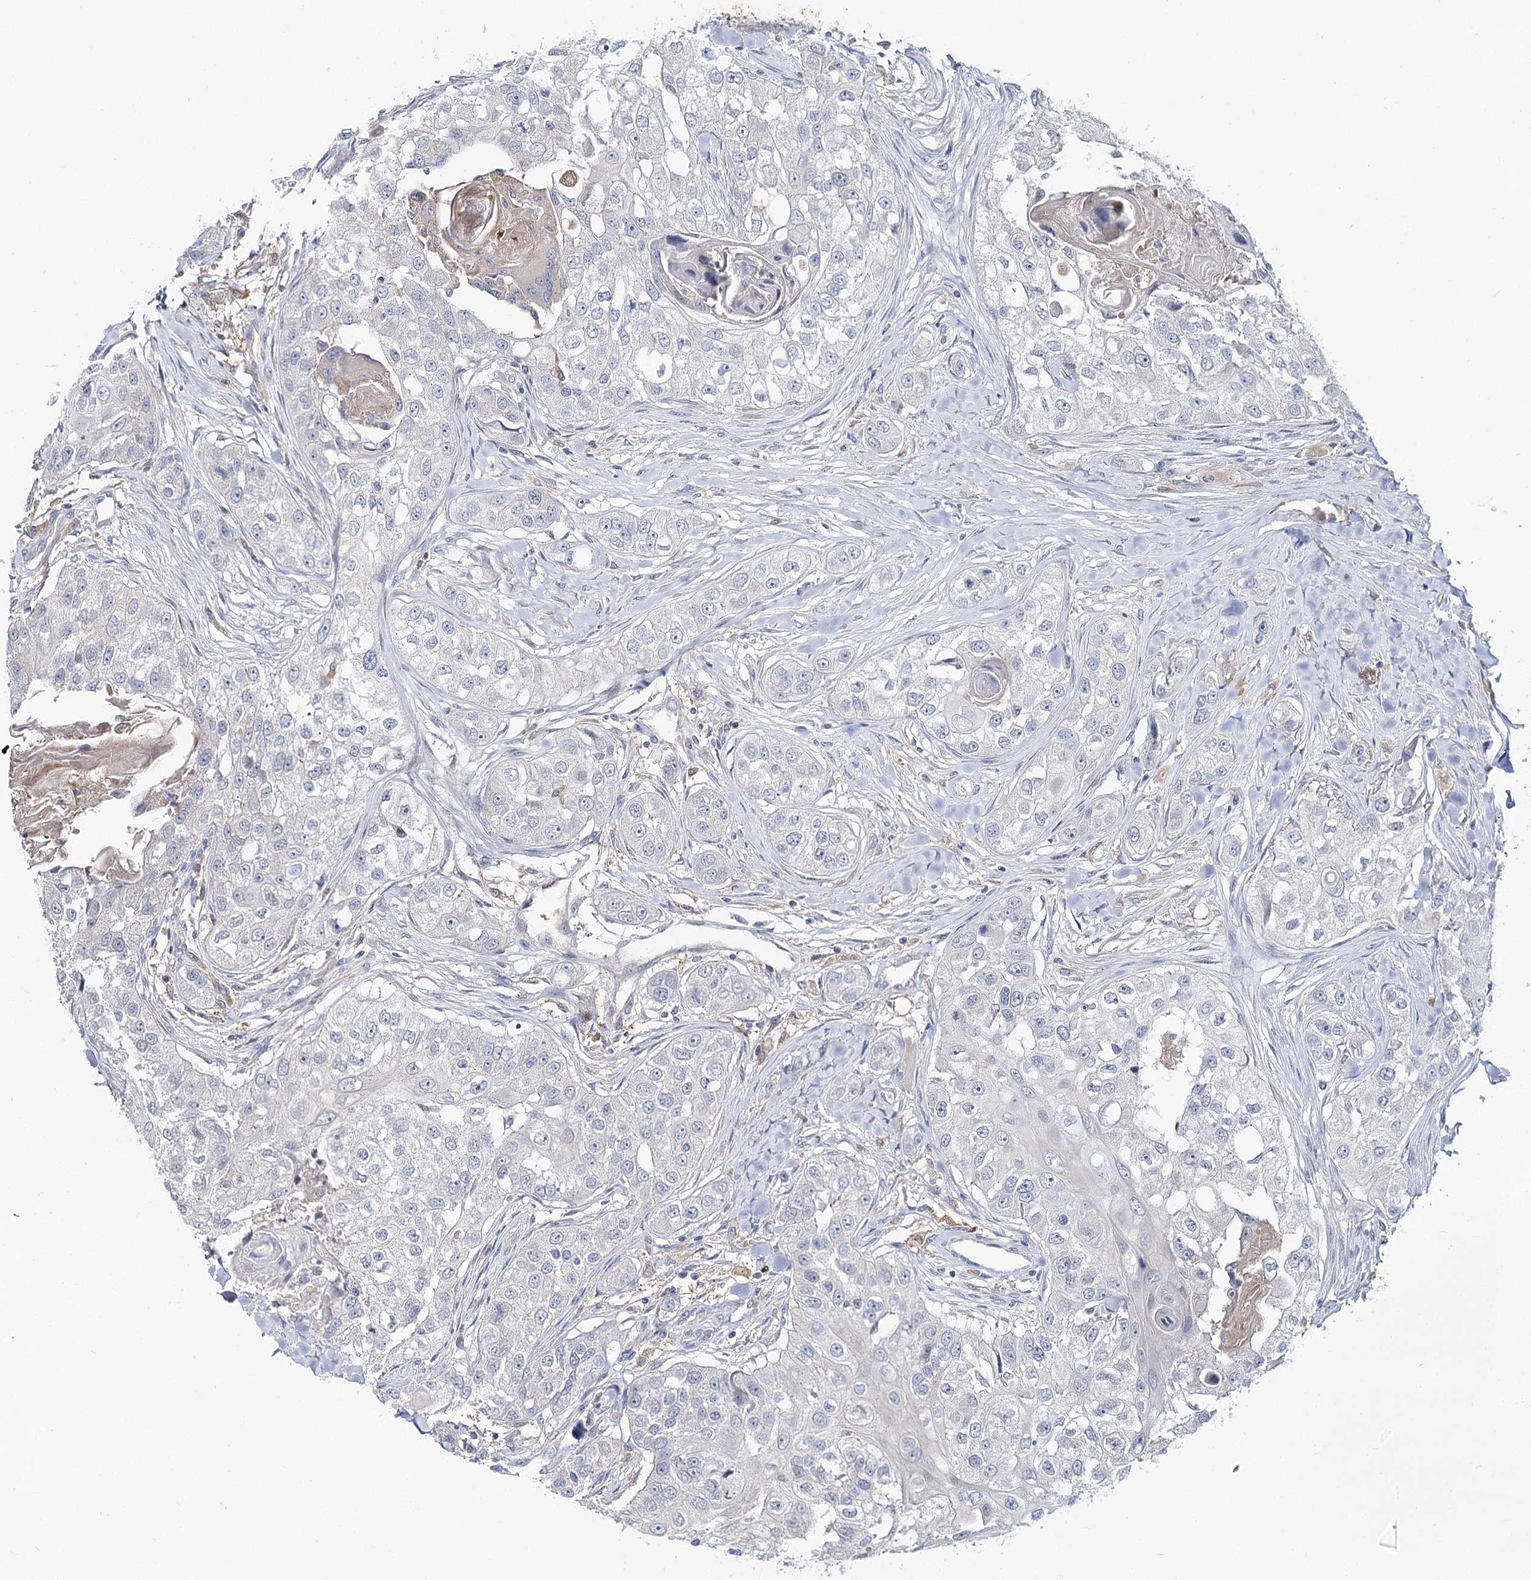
{"staining": {"intensity": "negative", "quantity": "none", "location": "none"}, "tissue": "head and neck cancer", "cell_type": "Tumor cells", "image_type": "cancer", "snomed": [{"axis": "morphology", "description": "Normal tissue, NOS"}, {"axis": "morphology", "description": "Squamous cell carcinoma, NOS"}, {"axis": "topography", "description": "Skeletal muscle"}, {"axis": "topography", "description": "Head-Neck"}], "caption": "Protein analysis of head and neck cancer demonstrates no significant expression in tumor cells. Brightfield microscopy of immunohistochemistry (IHC) stained with DAB (3,3'-diaminobenzidine) (brown) and hematoxylin (blue), captured at high magnification.", "gene": "UGP2", "patient": {"sex": "male", "age": 51}}